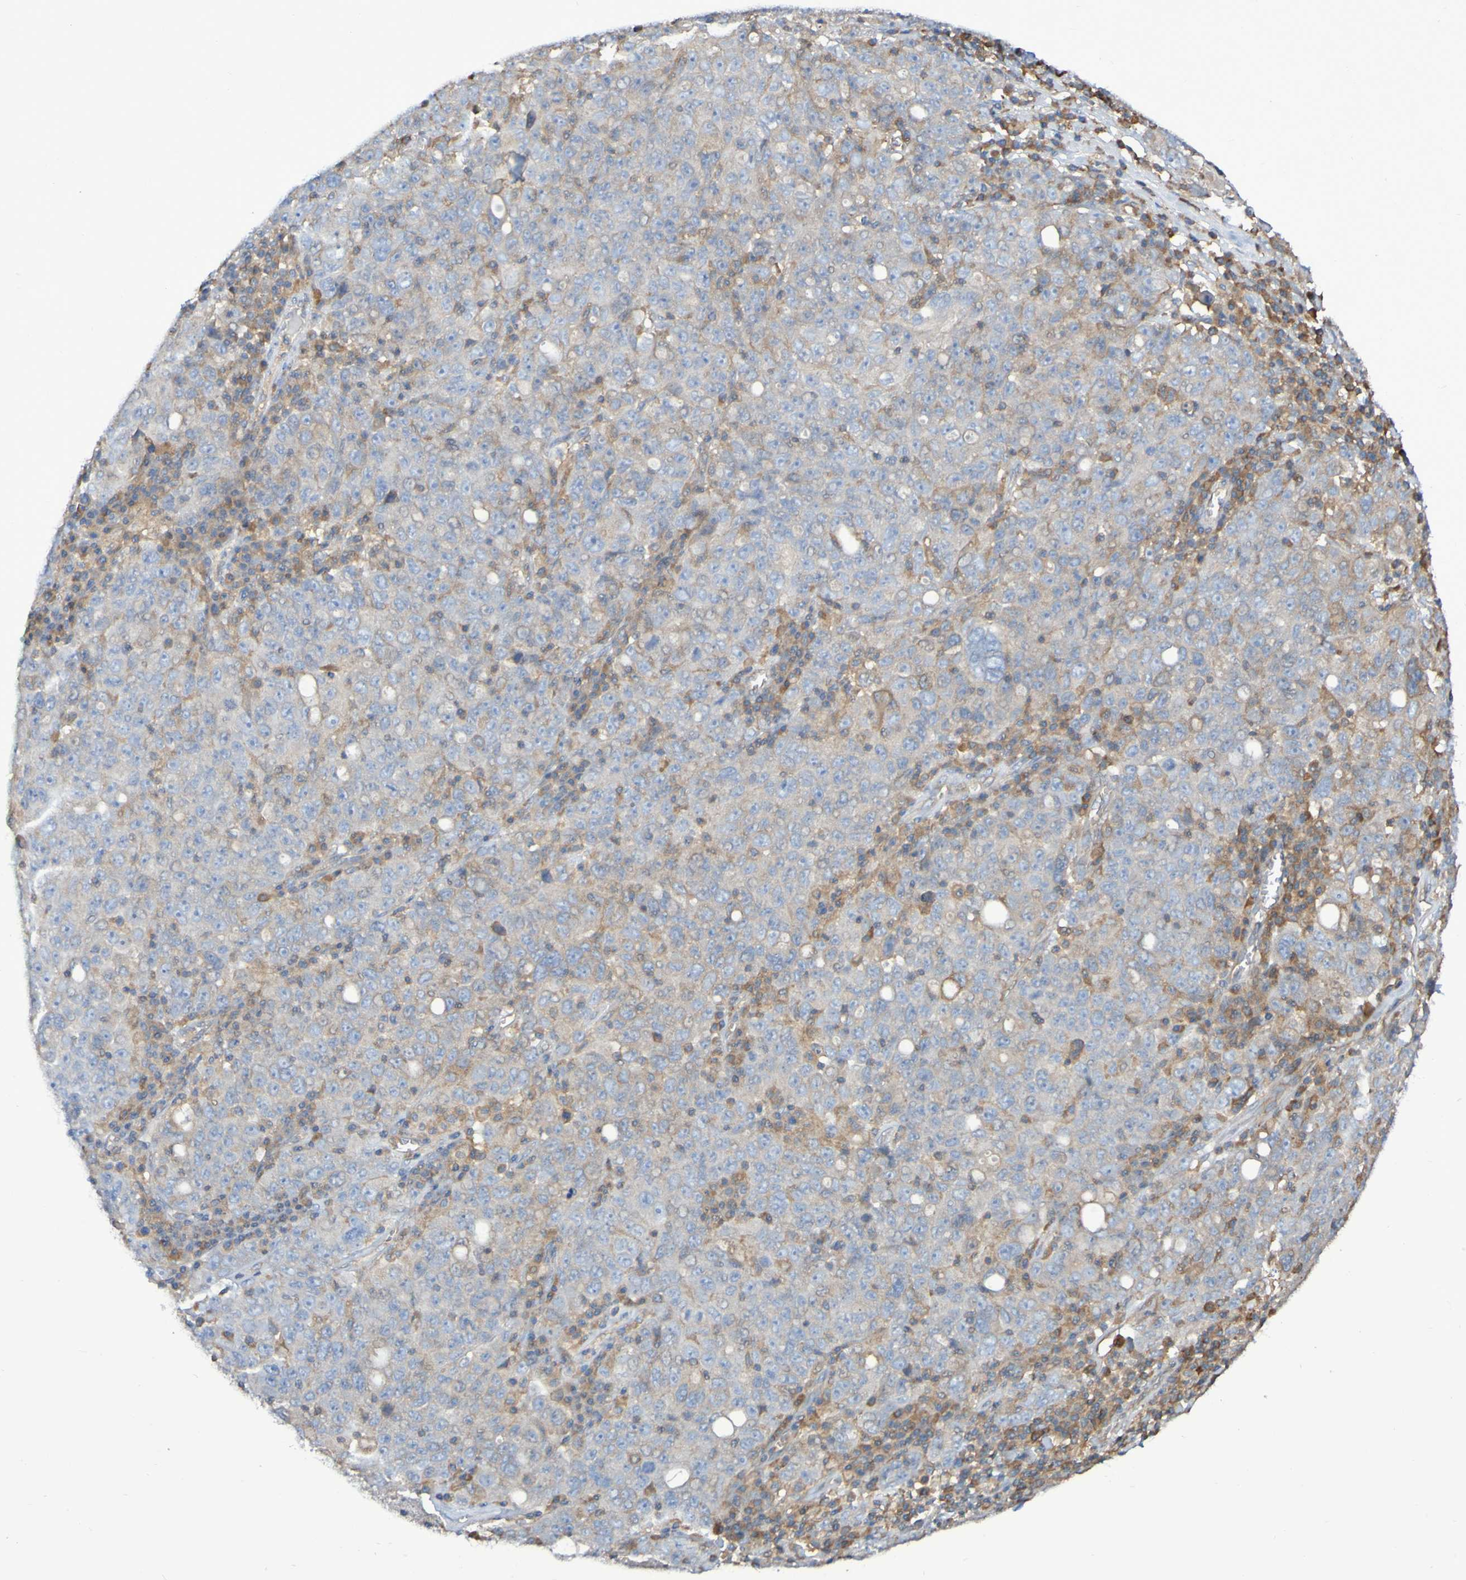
{"staining": {"intensity": "weak", "quantity": "<25%", "location": "cytoplasmic/membranous"}, "tissue": "ovarian cancer", "cell_type": "Tumor cells", "image_type": "cancer", "snomed": [{"axis": "morphology", "description": "Carcinoma, endometroid"}, {"axis": "topography", "description": "Ovary"}], "caption": "Tumor cells are negative for protein expression in human endometroid carcinoma (ovarian).", "gene": "SYNJ1", "patient": {"sex": "female", "age": 62}}